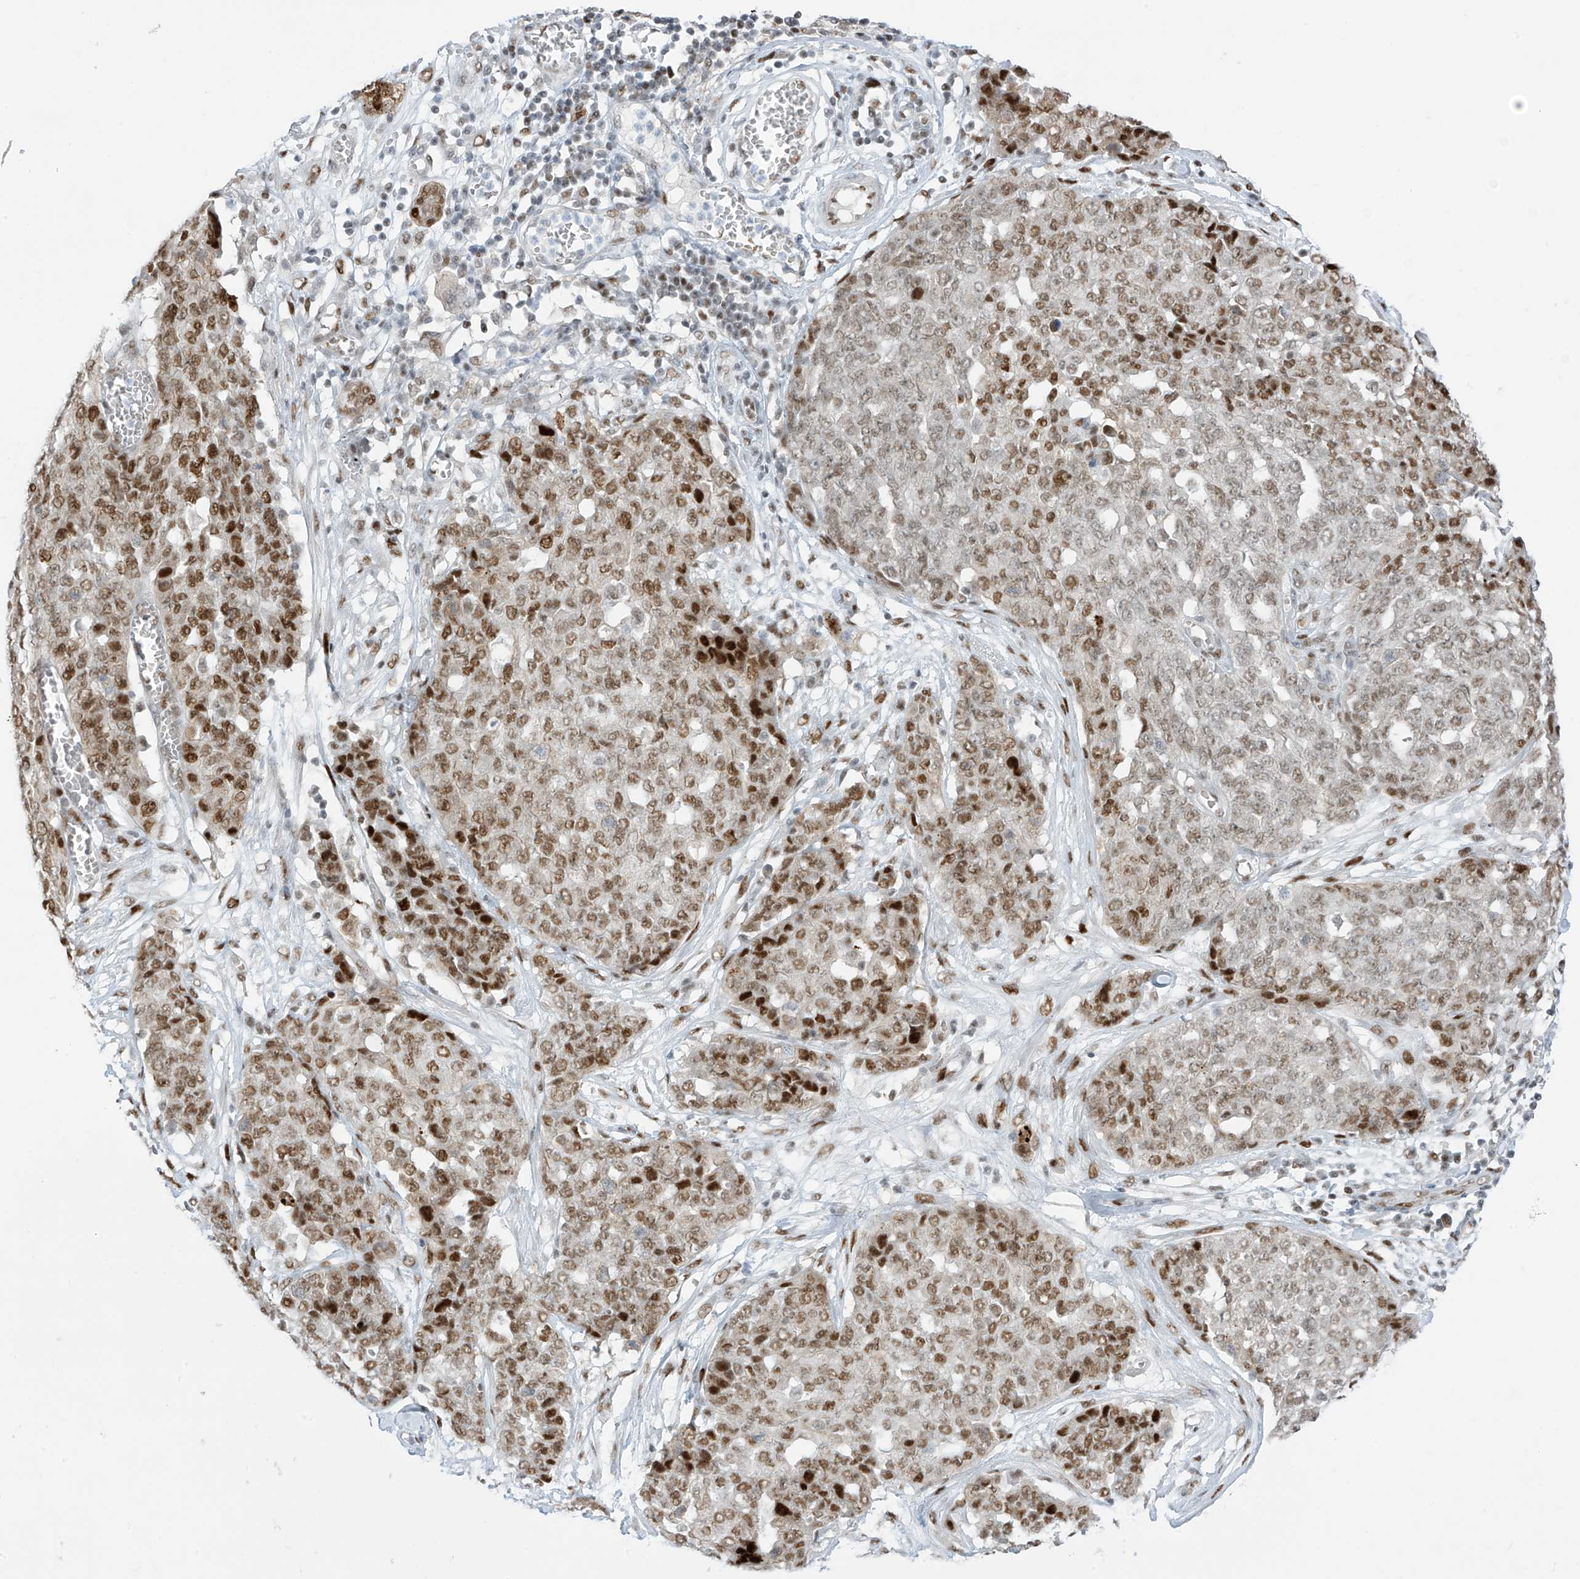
{"staining": {"intensity": "moderate", "quantity": ">75%", "location": "nuclear"}, "tissue": "ovarian cancer", "cell_type": "Tumor cells", "image_type": "cancer", "snomed": [{"axis": "morphology", "description": "Cystadenocarcinoma, serous, NOS"}, {"axis": "topography", "description": "Soft tissue"}, {"axis": "topography", "description": "Ovary"}], "caption": "Immunohistochemistry (IHC) (DAB) staining of ovarian cancer (serous cystadenocarcinoma) displays moderate nuclear protein staining in about >75% of tumor cells.", "gene": "ZCWPW2", "patient": {"sex": "female", "age": 57}}